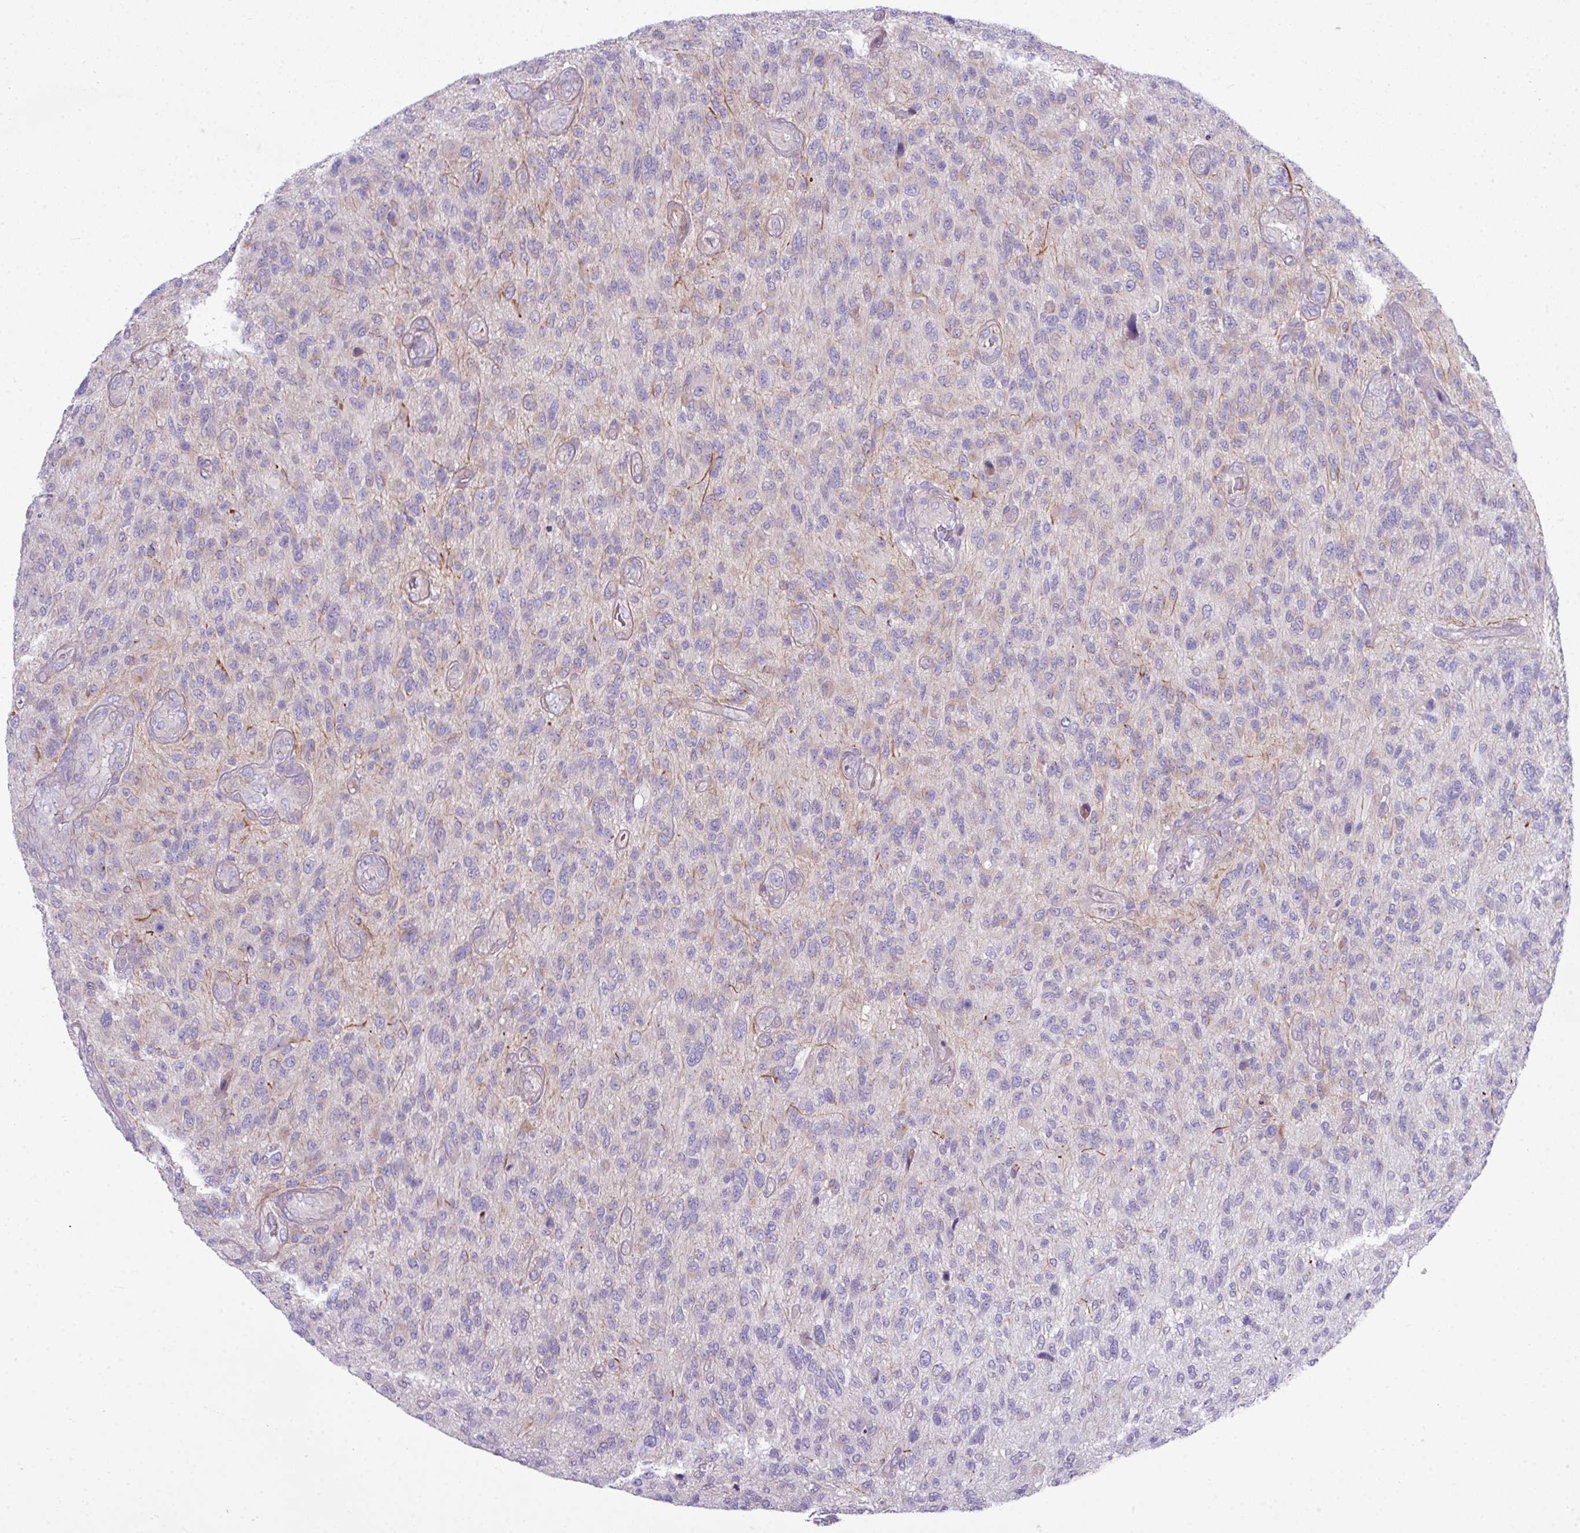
{"staining": {"intensity": "negative", "quantity": "none", "location": "none"}, "tissue": "glioma", "cell_type": "Tumor cells", "image_type": "cancer", "snomed": [{"axis": "morphology", "description": "Glioma, malignant, High grade"}, {"axis": "topography", "description": "Brain"}], "caption": "DAB (3,3'-diaminobenzidine) immunohistochemical staining of human glioma reveals no significant expression in tumor cells.", "gene": "ABCC5", "patient": {"sex": "male", "age": 47}}